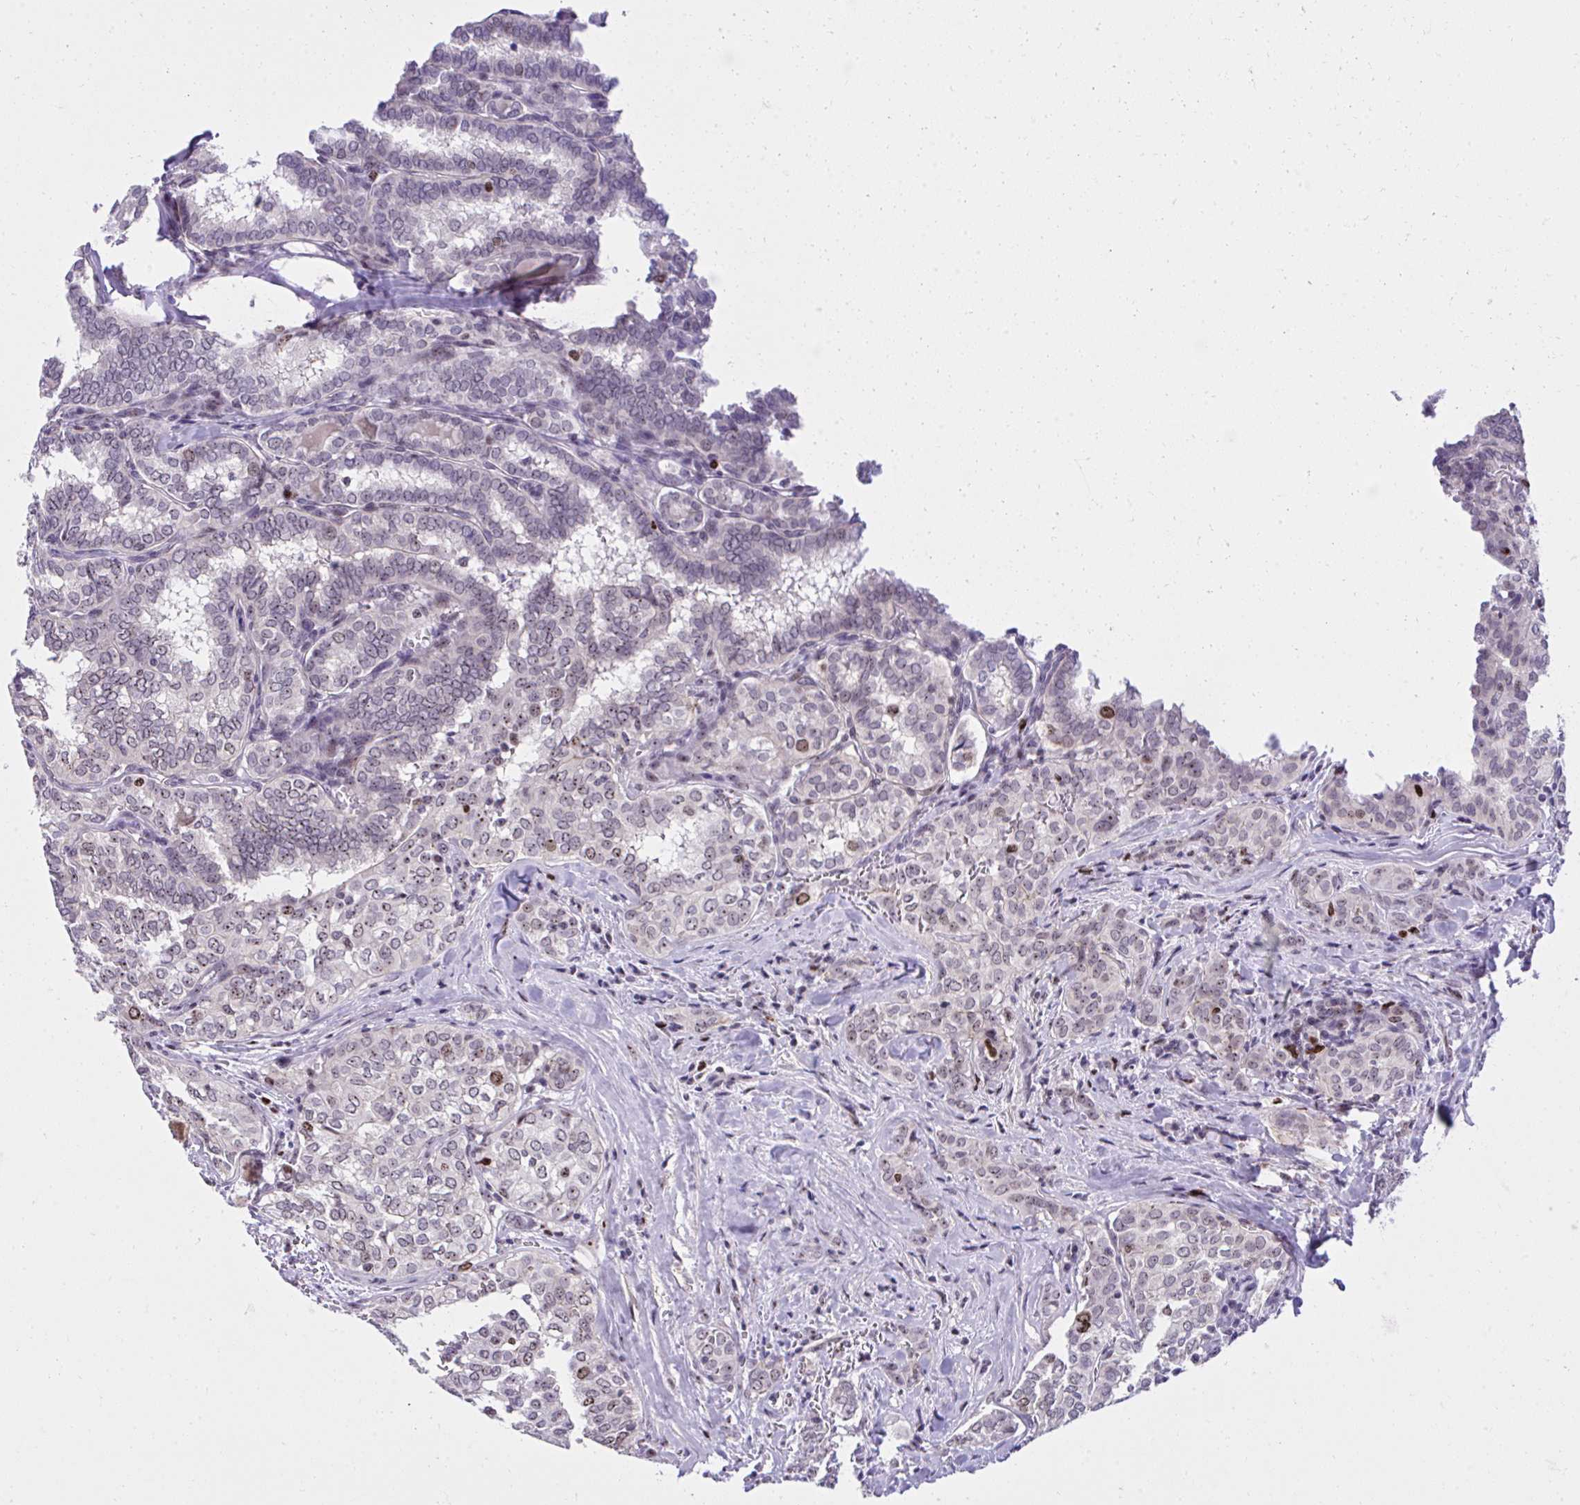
{"staining": {"intensity": "moderate", "quantity": "<25%", "location": "nuclear"}, "tissue": "thyroid cancer", "cell_type": "Tumor cells", "image_type": "cancer", "snomed": [{"axis": "morphology", "description": "Papillary adenocarcinoma, NOS"}, {"axis": "topography", "description": "Thyroid gland"}], "caption": "A photomicrograph of human papillary adenocarcinoma (thyroid) stained for a protein reveals moderate nuclear brown staining in tumor cells.", "gene": "CEP72", "patient": {"sex": "female", "age": 30}}